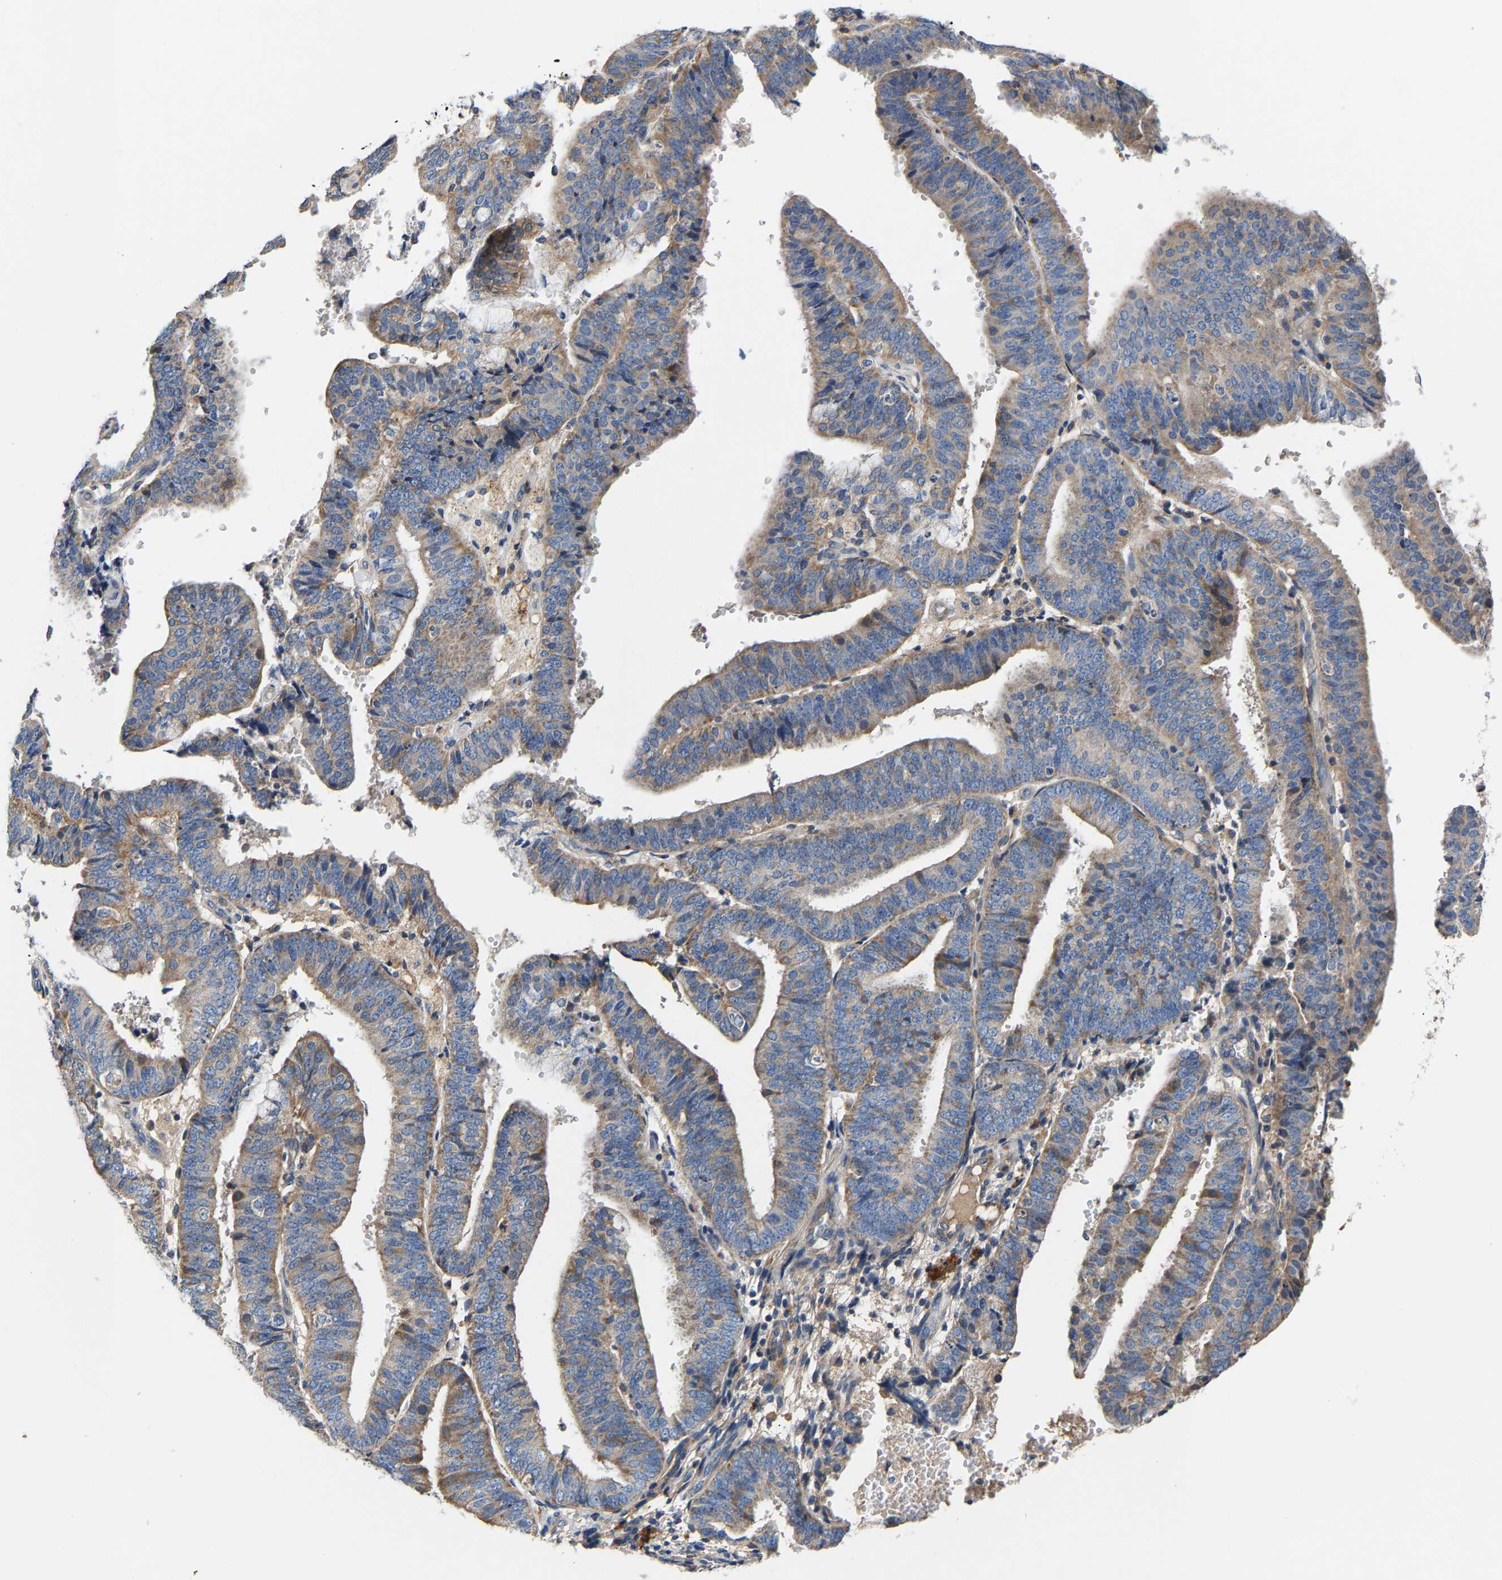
{"staining": {"intensity": "moderate", "quantity": "25%-75%", "location": "cytoplasmic/membranous"}, "tissue": "endometrial cancer", "cell_type": "Tumor cells", "image_type": "cancer", "snomed": [{"axis": "morphology", "description": "Adenocarcinoma, NOS"}, {"axis": "topography", "description": "Endometrium"}], "caption": "Endometrial adenocarcinoma stained with IHC shows moderate cytoplasmic/membranous staining in approximately 25%-75% of tumor cells.", "gene": "CCDC171", "patient": {"sex": "female", "age": 63}}